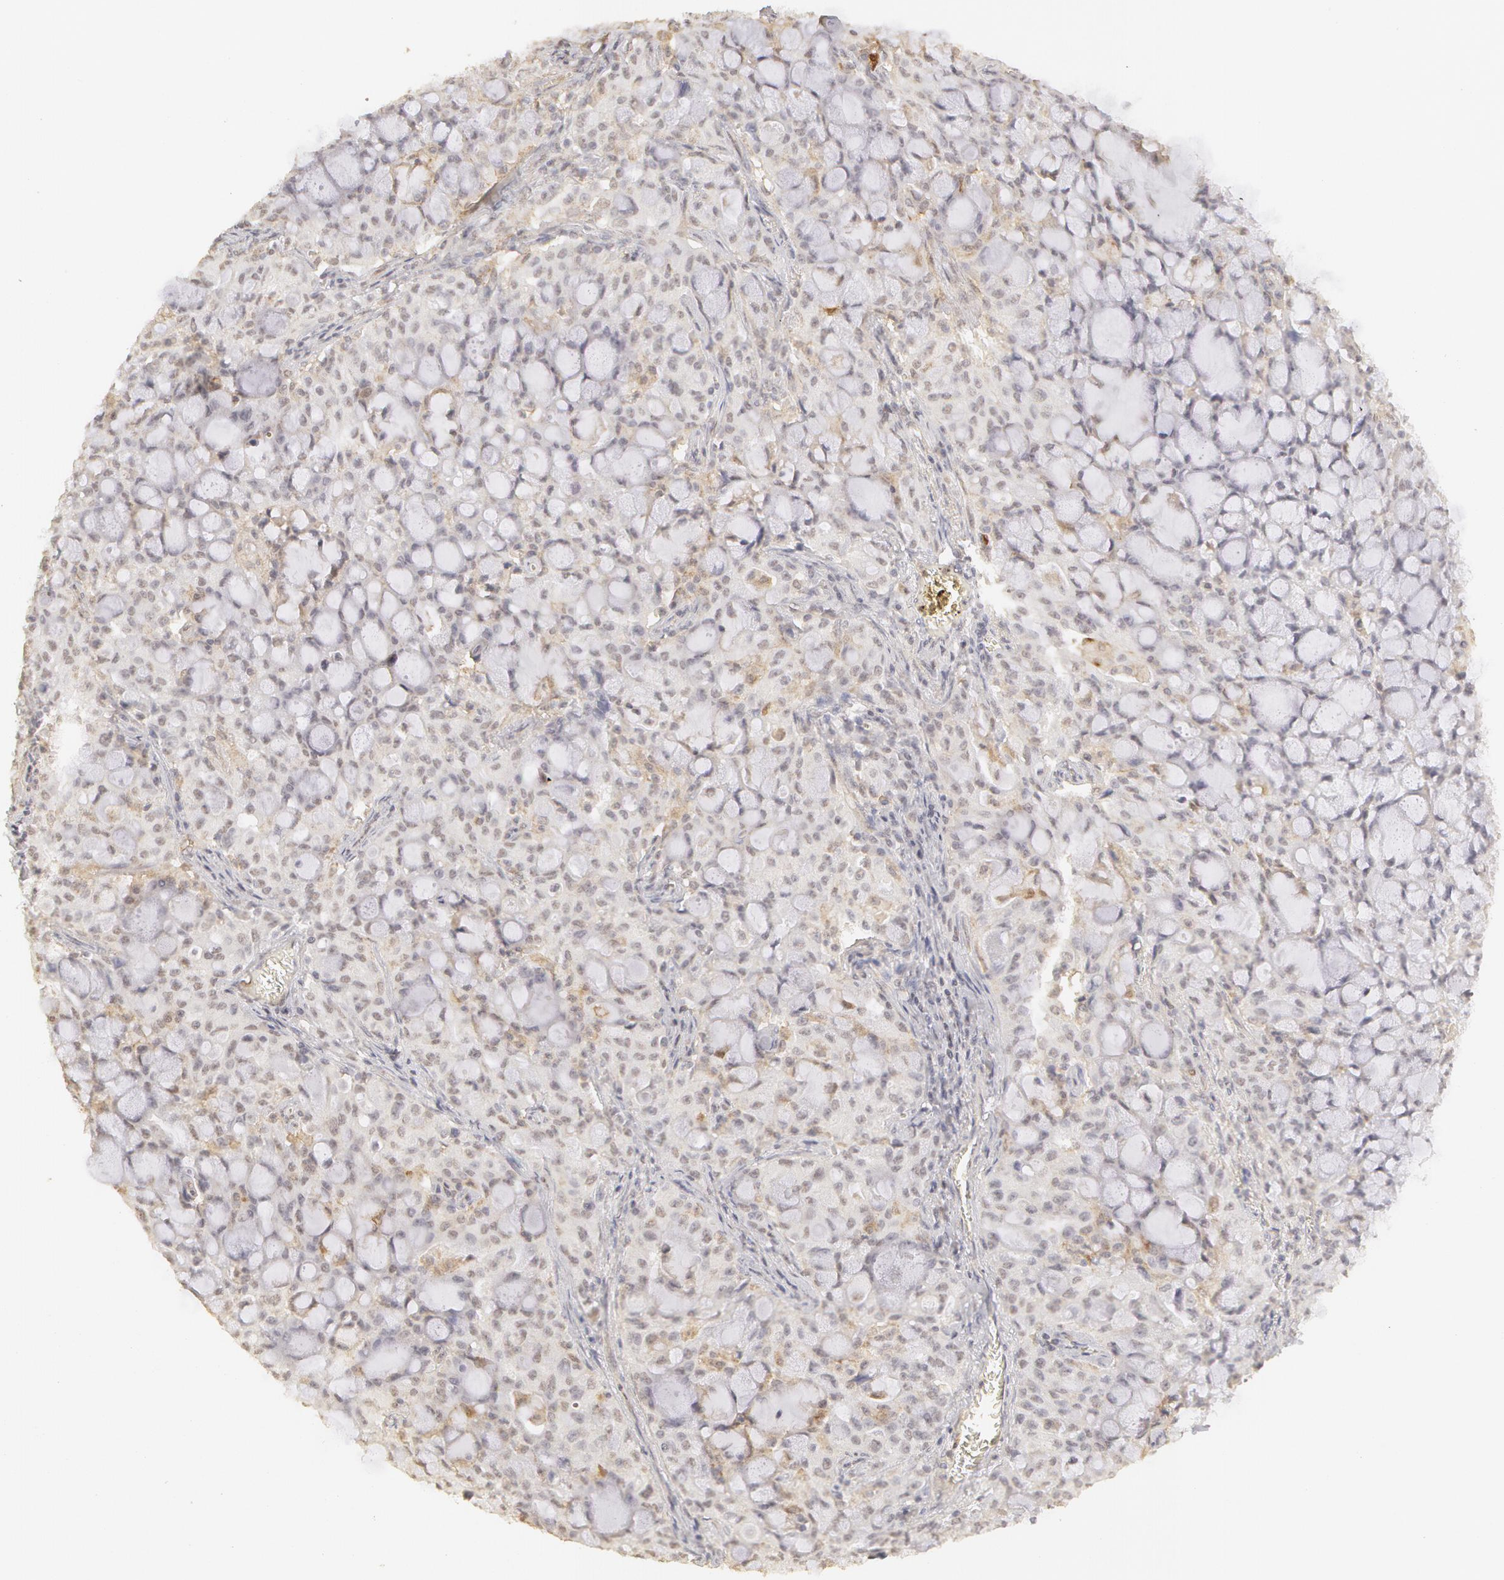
{"staining": {"intensity": "weak", "quantity": "25%-75%", "location": "cytoplasmic/membranous"}, "tissue": "lung cancer", "cell_type": "Tumor cells", "image_type": "cancer", "snomed": [{"axis": "morphology", "description": "Adenocarcinoma, NOS"}, {"axis": "topography", "description": "Lung"}], "caption": "Approximately 25%-75% of tumor cells in lung cancer show weak cytoplasmic/membranous protein positivity as visualized by brown immunohistochemical staining.", "gene": "ADAM10", "patient": {"sex": "female", "age": 44}}